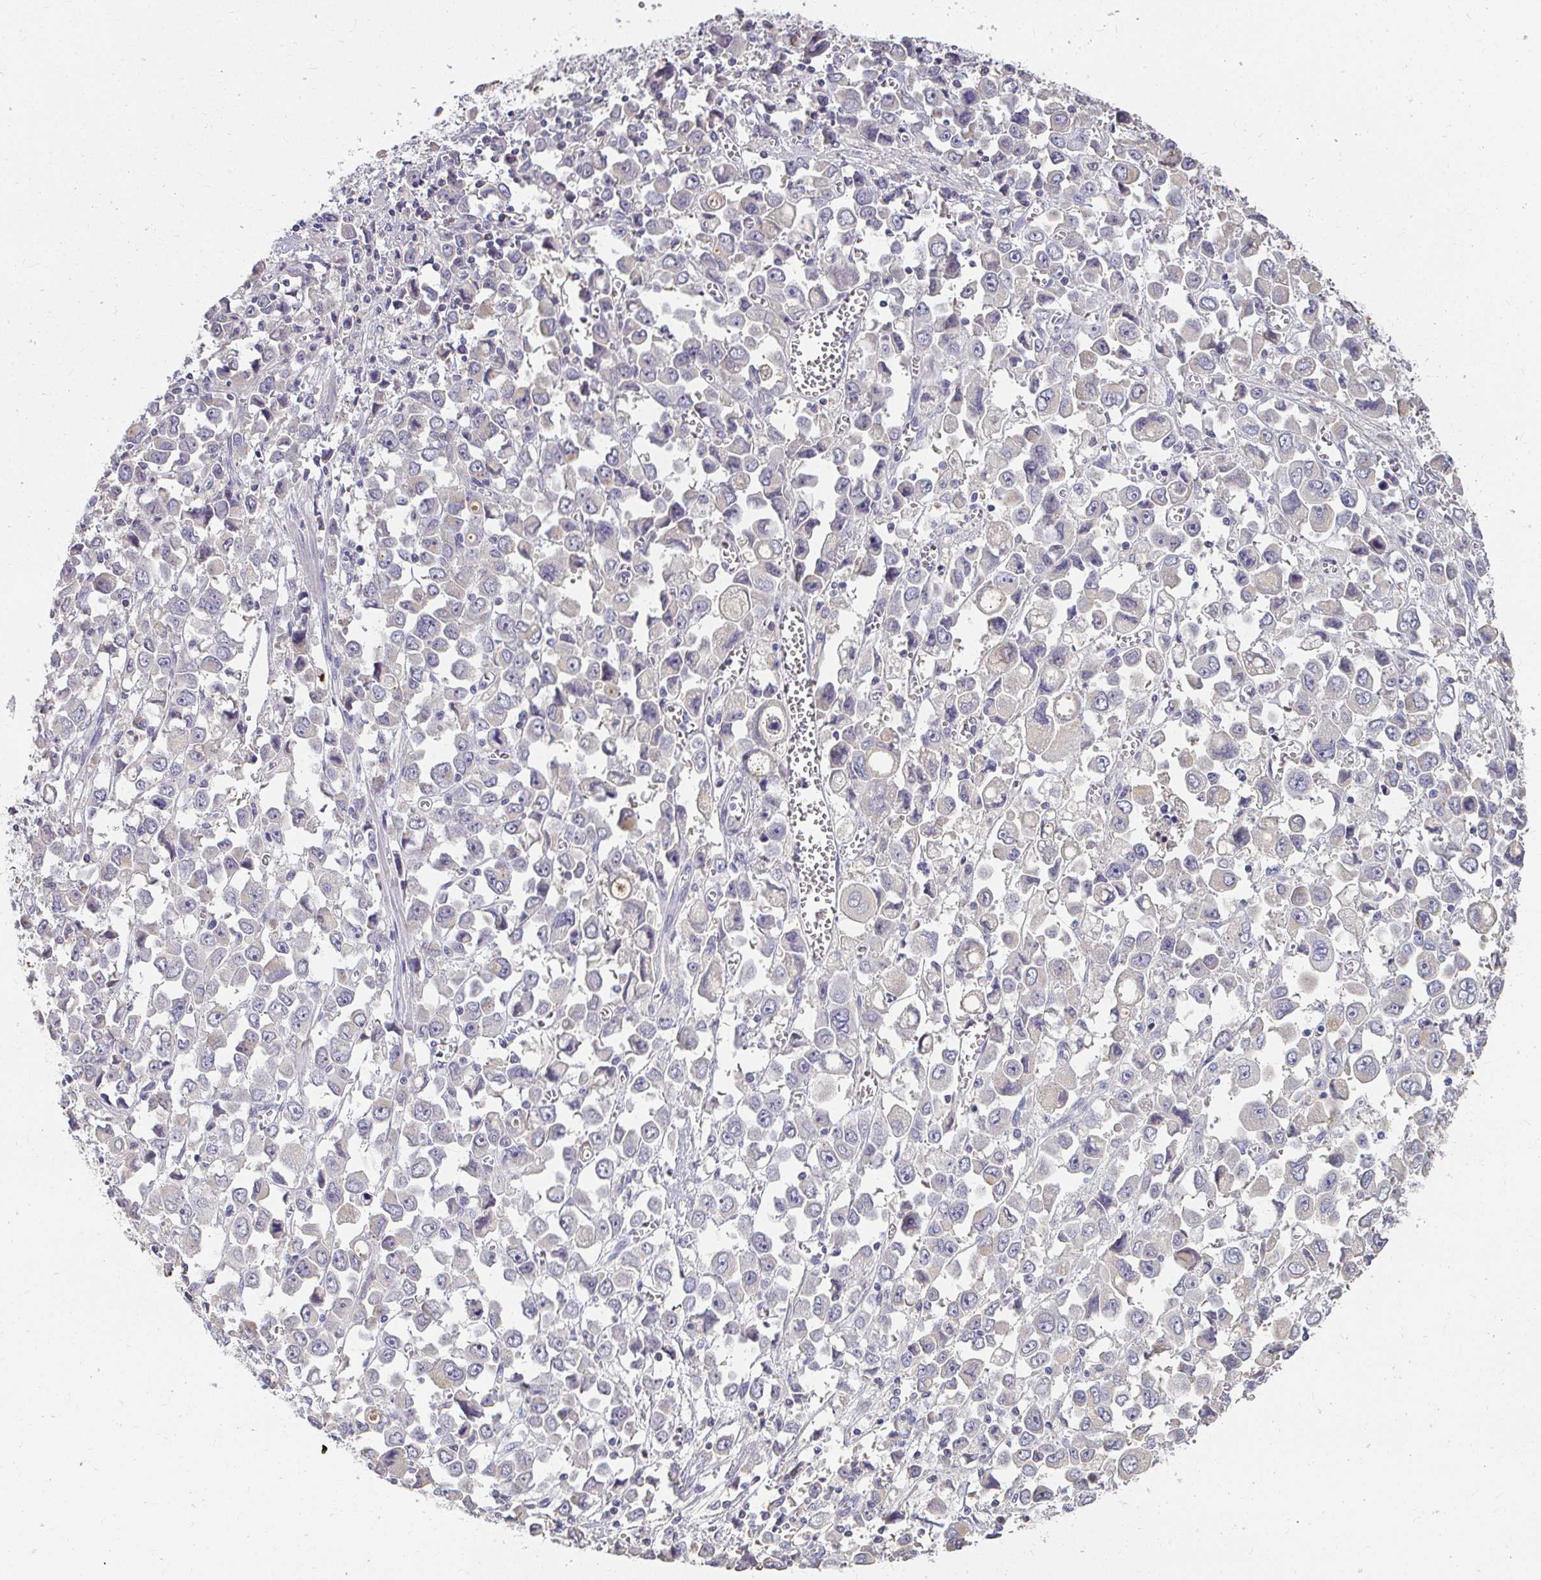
{"staining": {"intensity": "negative", "quantity": "none", "location": "none"}, "tissue": "stomach cancer", "cell_type": "Tumor cells", "image_type": "cancer", "snomed": [{"axis": "morphology", "description": "Adenocarcinoma, NOS"}, {"axis": "topography", "description": "Stomach, upper"}], "caption": "This is a image of immunohistochemistry (IHC) staining of stomach adenocarcinoma, which shows no expression in tumor cells.", "gene": "LOXL4", "patient": {"sex": "male", "age": 70}}